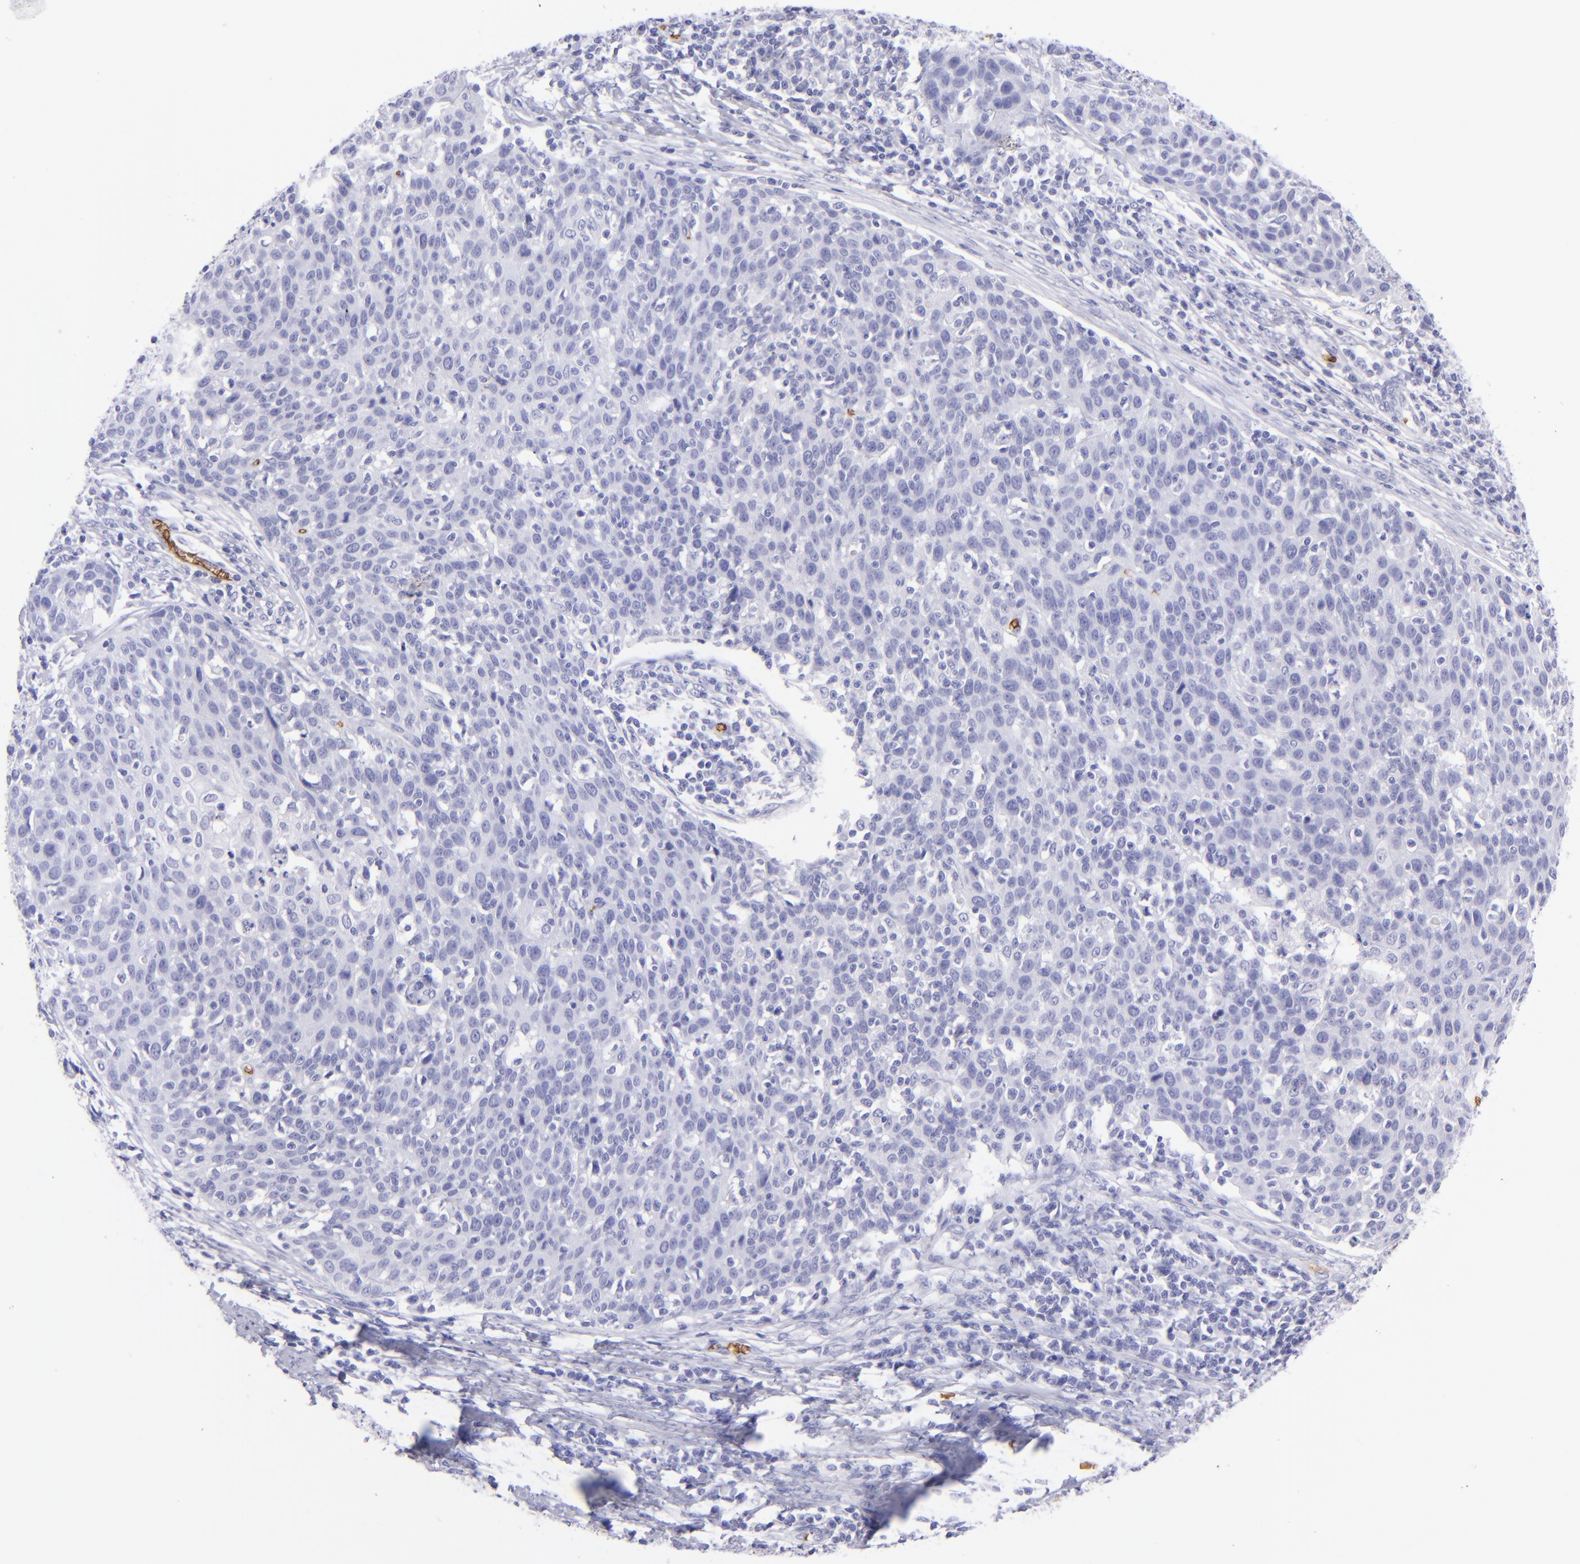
{"staining": {"intensity": "negative", "quantity": "none", "location": "none"}, "tissue": "cervical cancer", "cell_type": "Tumor cells", "image_type": "cancer", "snomed": [{"axis": "morphology", "description": "Squamous cell carcinoma, NOS"}, {"axis": "topography", "description": "Cervix"}], "caption": "Tumor cells are negative for brown protein staining in cervical squamous cell carcinoma. (DAB immunohistochemistry (IHC) visualized using brightfield microscopy, high magnification).", "gene": "GYPA", "patient": {"sex": "female", "age": 38}}